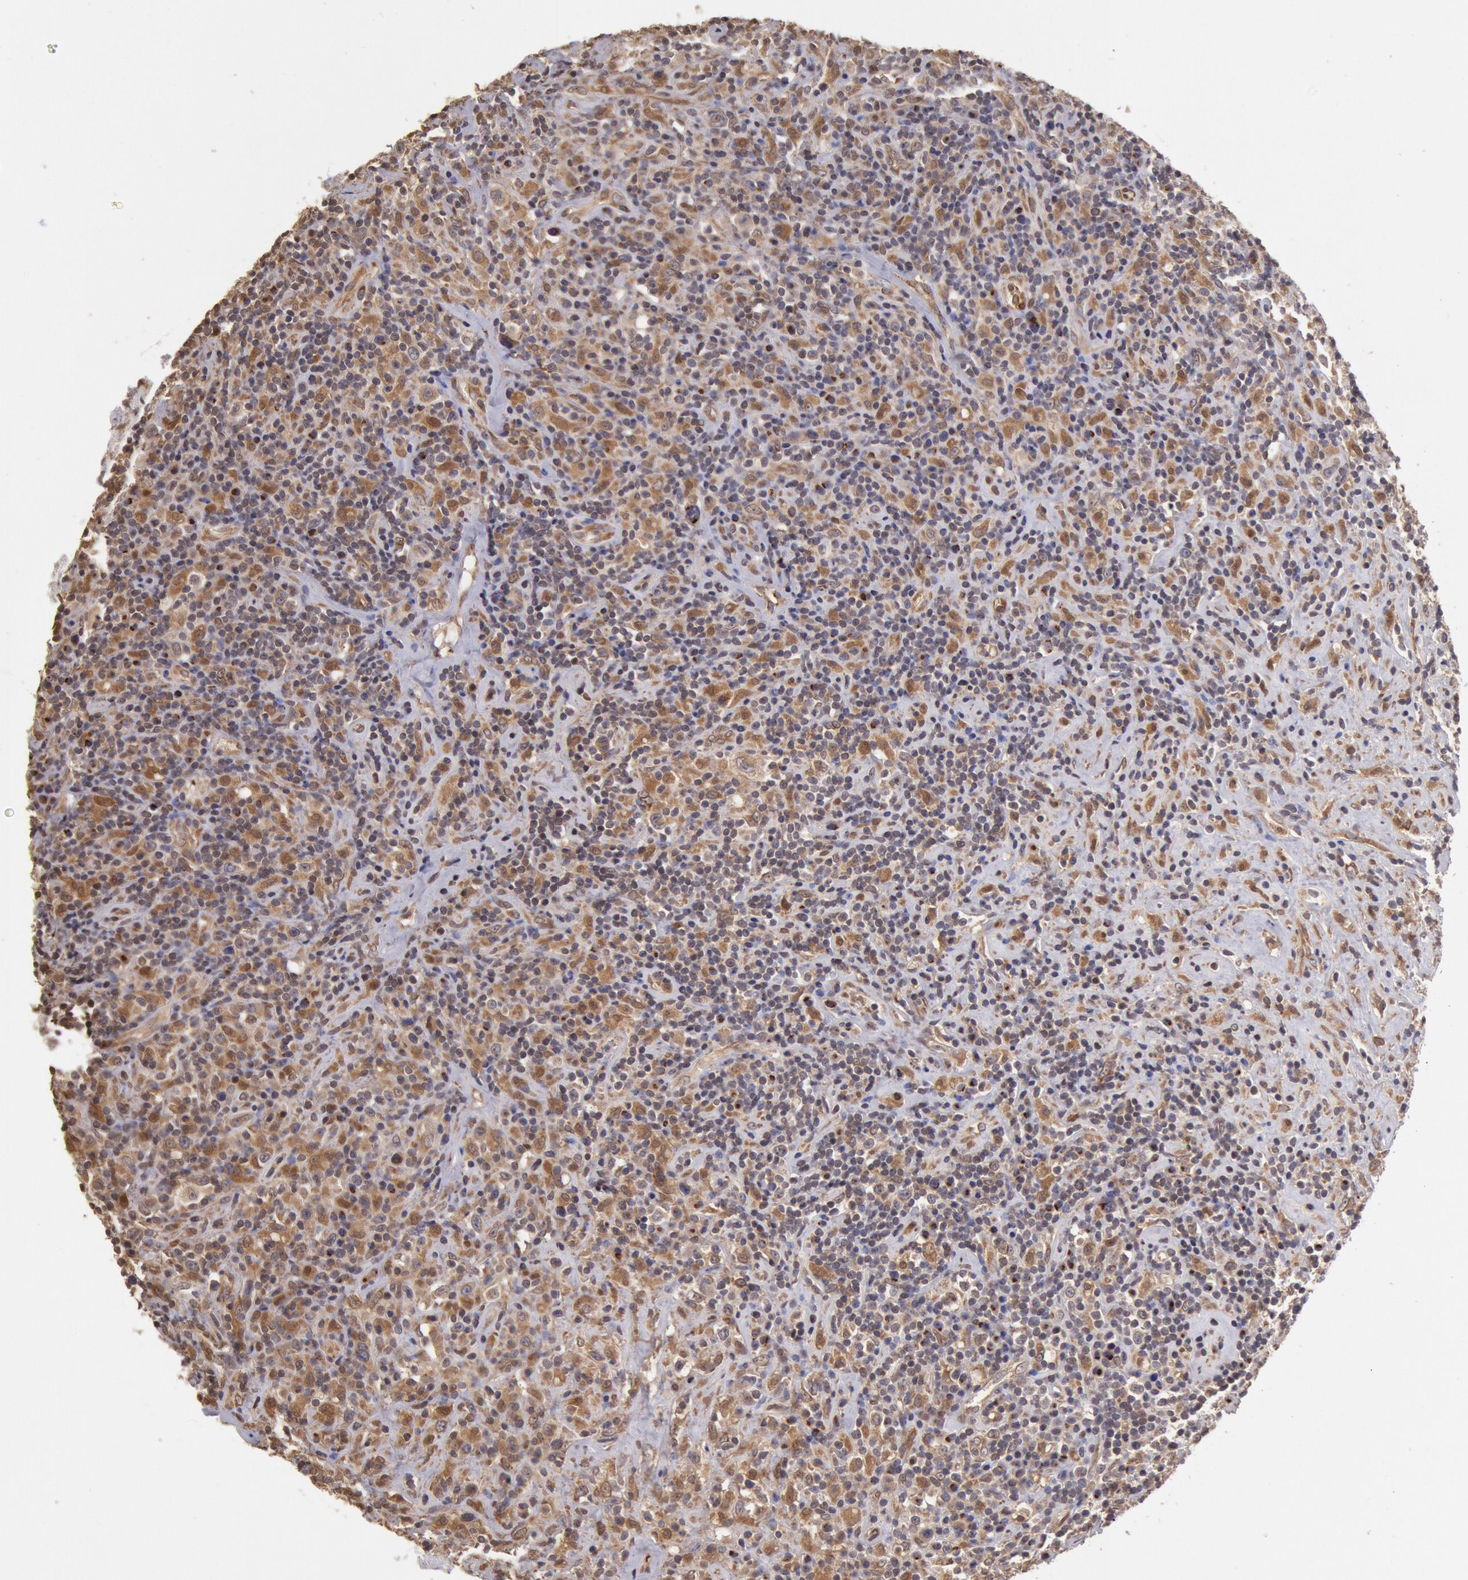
{"staining": {"intensity": "moderate", "quantity": ">75%", "location": "cytoplasmic/membranous,nuclear"}, "tissue": "lymphoma", "cell_type": "Tumor cells", "image_type": "cancer", "snomed": [{"axis": "morphology", "description": "Hodgkin's disease, NOS"}, {"axis": "topography", "description": "Lymph node"}], "caption": "Hodgkin's disease was stained to show a protein in brown. There is medium levels of moderate cytoplasmic/membranous and nuclear expression in approximately >75% of tumor cells.", "gene": "COMT", "patient": {"sex": "male", "age": 46}}